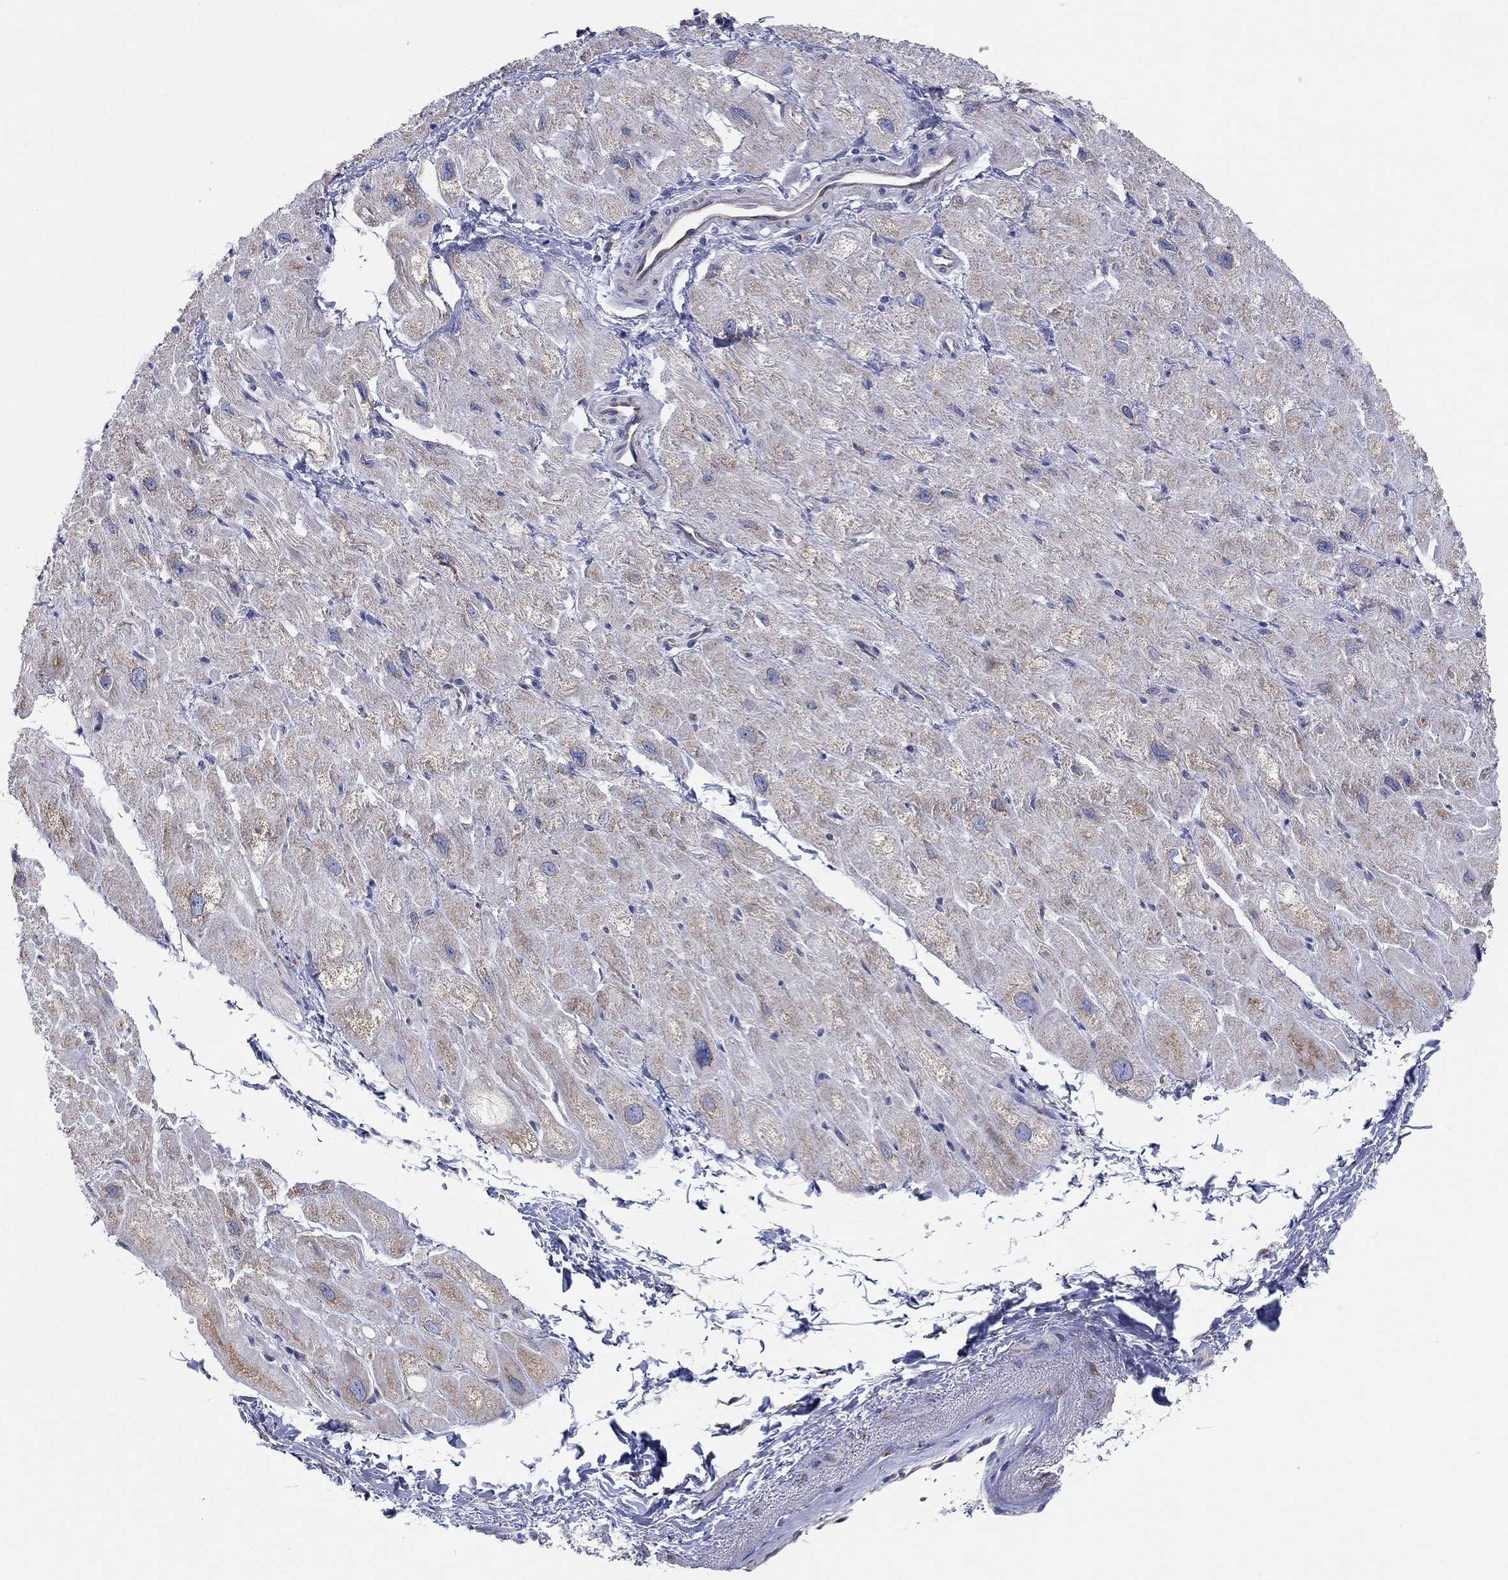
{"staining": {"intensity": "negative", "quantity": "none", "location": "none"}, "tissue": "heart muscle", "cell_type": "Cardiomyocytes", "image_type": "normal", "snomed": [{"axis": "morphology", "description": "Normal tissue, NOS"}, {"axis": "topography", "description": "Heart"}], "caption": "High power microscopy micrograph of an immunohistochemistry photomicrograph of normal heart muscle, revealing no significant positivity in cardiomyocytes.", "gene": "BCO2", "patient": {"sex": "male", "age": 66}}